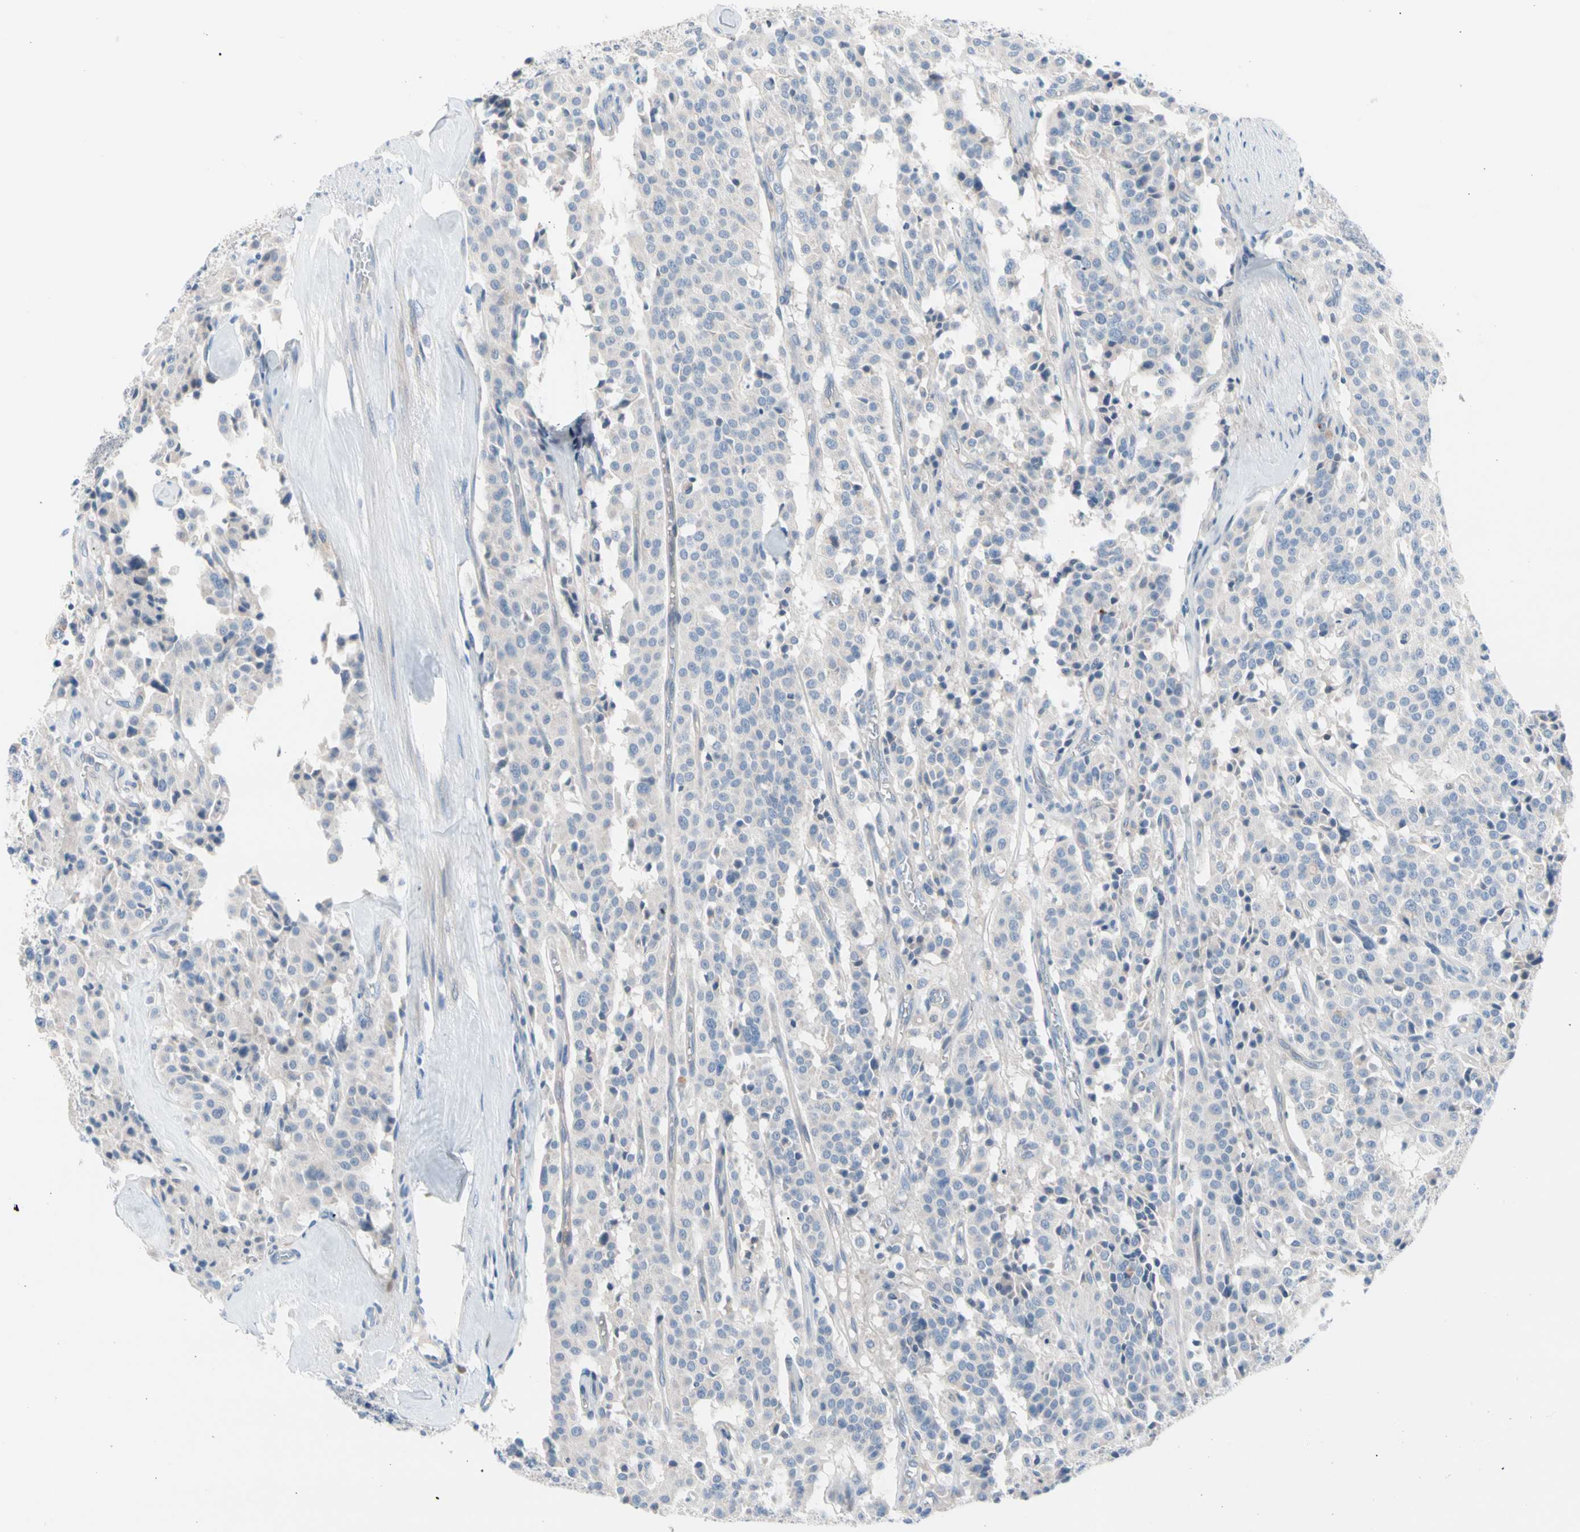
{"staining": {"intensity": "negative", "quantity": "none", "location": "none"}, "tissue": "carcinoid", "cell_type": "Tumor cells", "image_type": "cancer", "snomed": [{"axis": "morphology", "description": "Carcinoid, malignant, NOS"}, {"axis": "topography", "description": "Lung"}], "caption": "A micrograph of human carcinoid is negative for staining in tumor cells.", "gene": "CASQ1", "patient": {"sex": "male", "age": 30}}